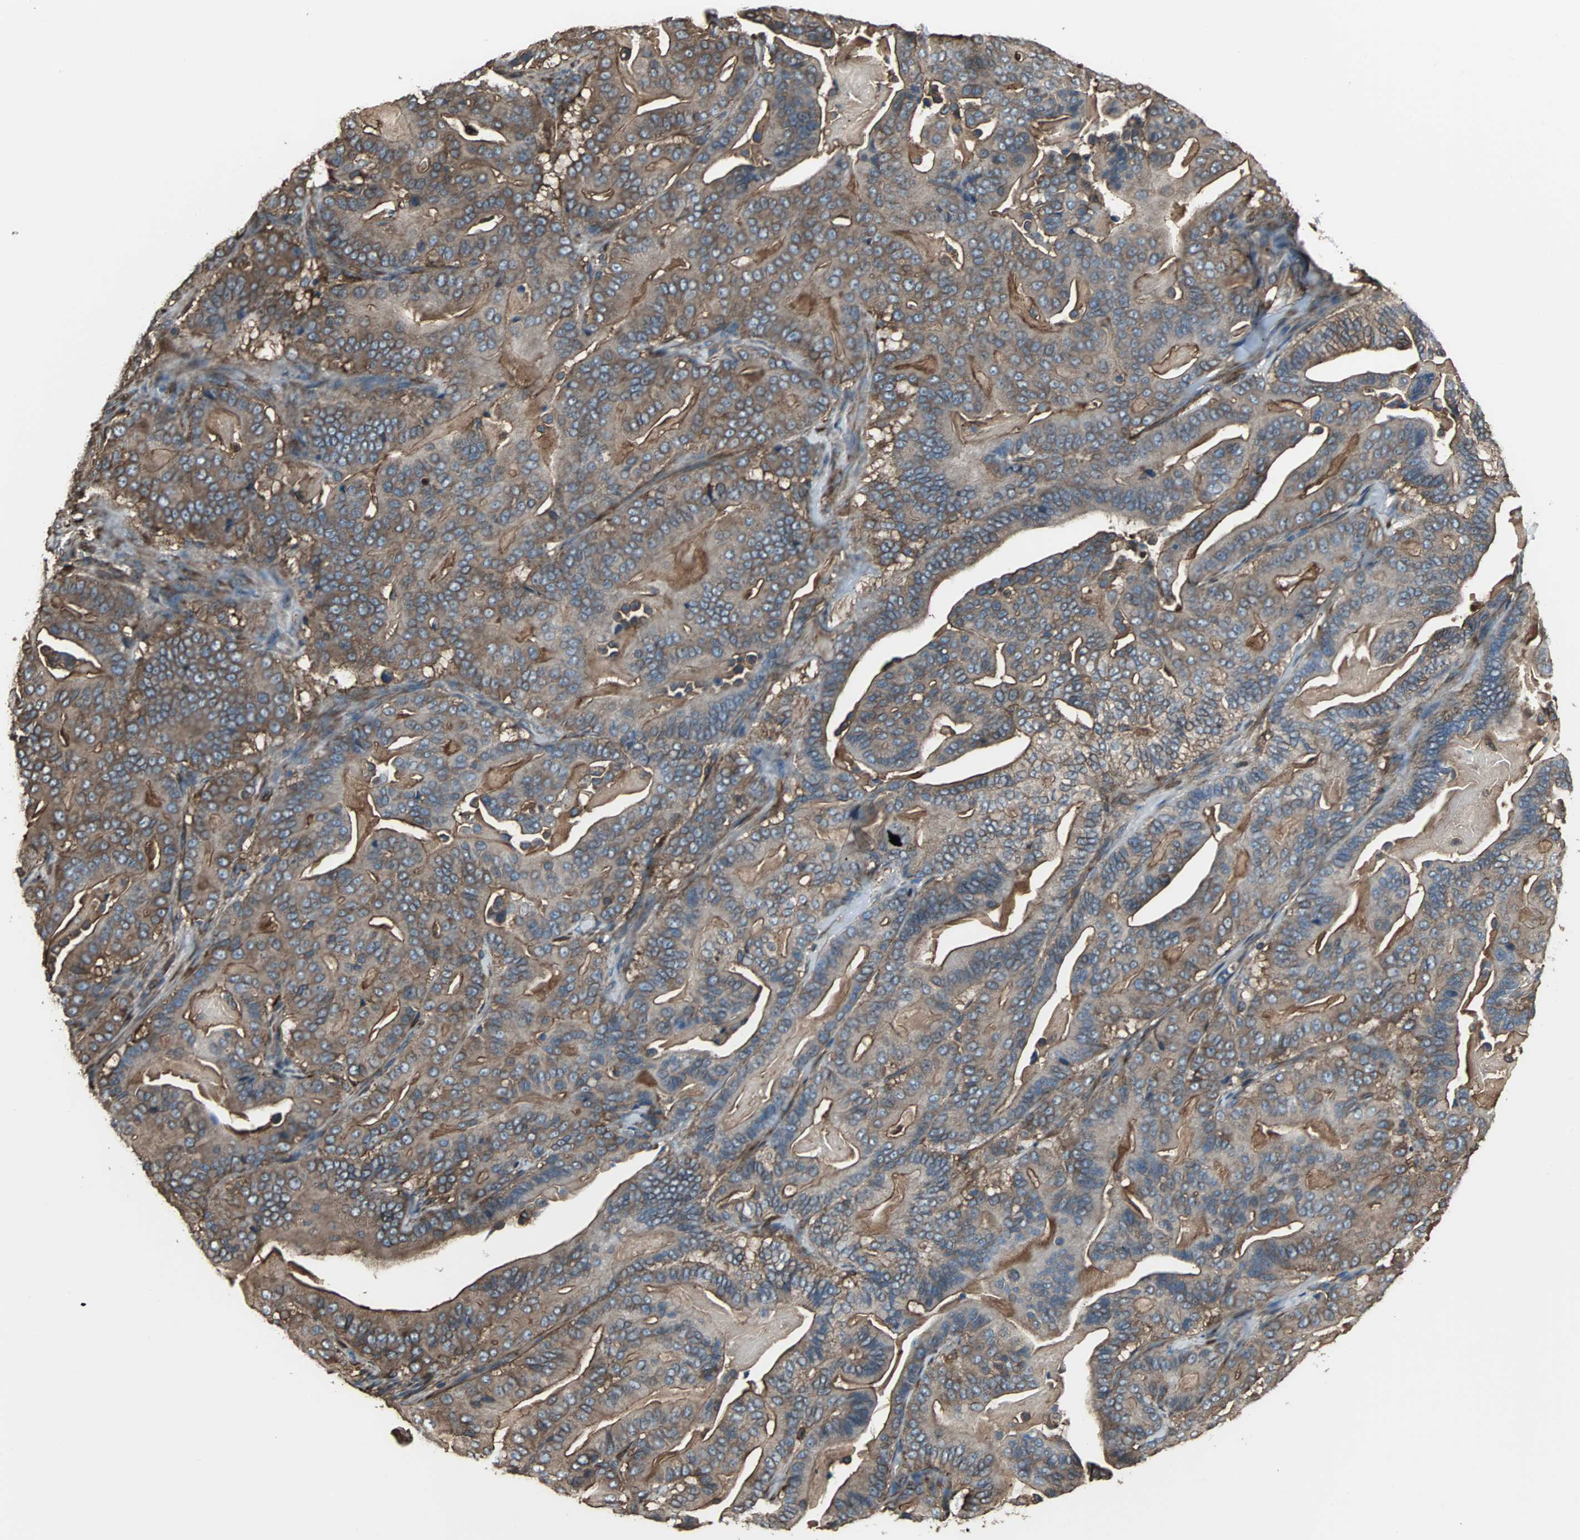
{"staining": {"intensity": "moderate", "quantity": ">75%", "location": "cytoplasmic/membranous"}, "tissue": "pancreatic cancer", "cell_type": "Tumor cells", "image_type": "cancer", "snomed": [{"axis": "morphology", "description": "Adenocarcinoma, NOS"}, {"axis": "topography", "description": "Pancreas"}], "caption": "Brown immunohistochemical staining in adenocarcinoma (pancreatic) shows moderate cytoplasmic/membranous positivity in about >75% of tumor cells.", "gene": "ACTN1", "patient": {"sex": "male", "age": 63}}